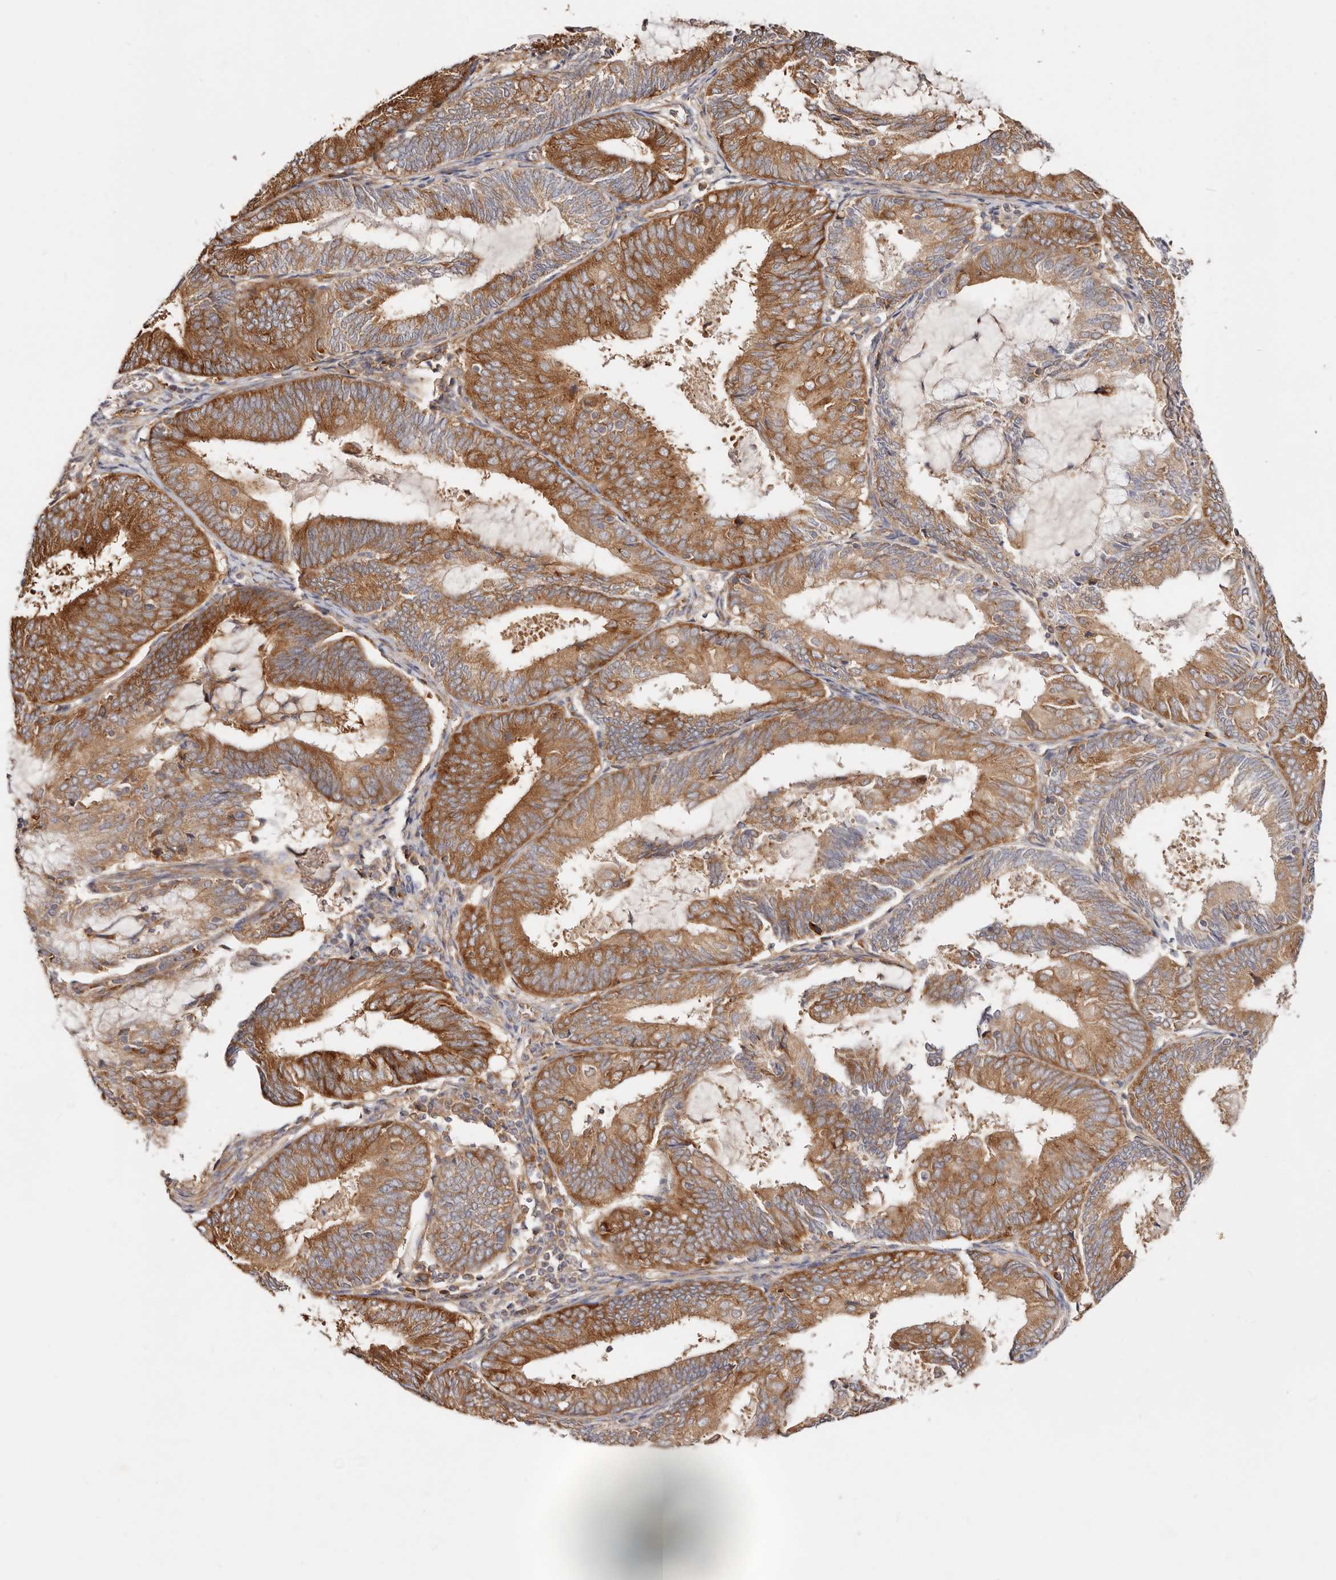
{"staining": {"intensity": "strong", "quantity": ">75%", "location": "cytoplasmic/membranous"}, "tissue": "endometrial cancer", "cell_type": "Tumor cells", "image_type": "cancer", "snomed": [{"axis": "morphology", "description": "Adenocarcinoma, NOS"}, {"axis": "topography", "description": "Endometrium"}], "caption": "The photomicrograph reveals staining of endometrial adenocarcinoma, revealing strong cytoplasmic/membranous protein expression (brown color) within tumor cells.", "gene": "GNA13", "patient": {"sex": "female", "age": 81}}